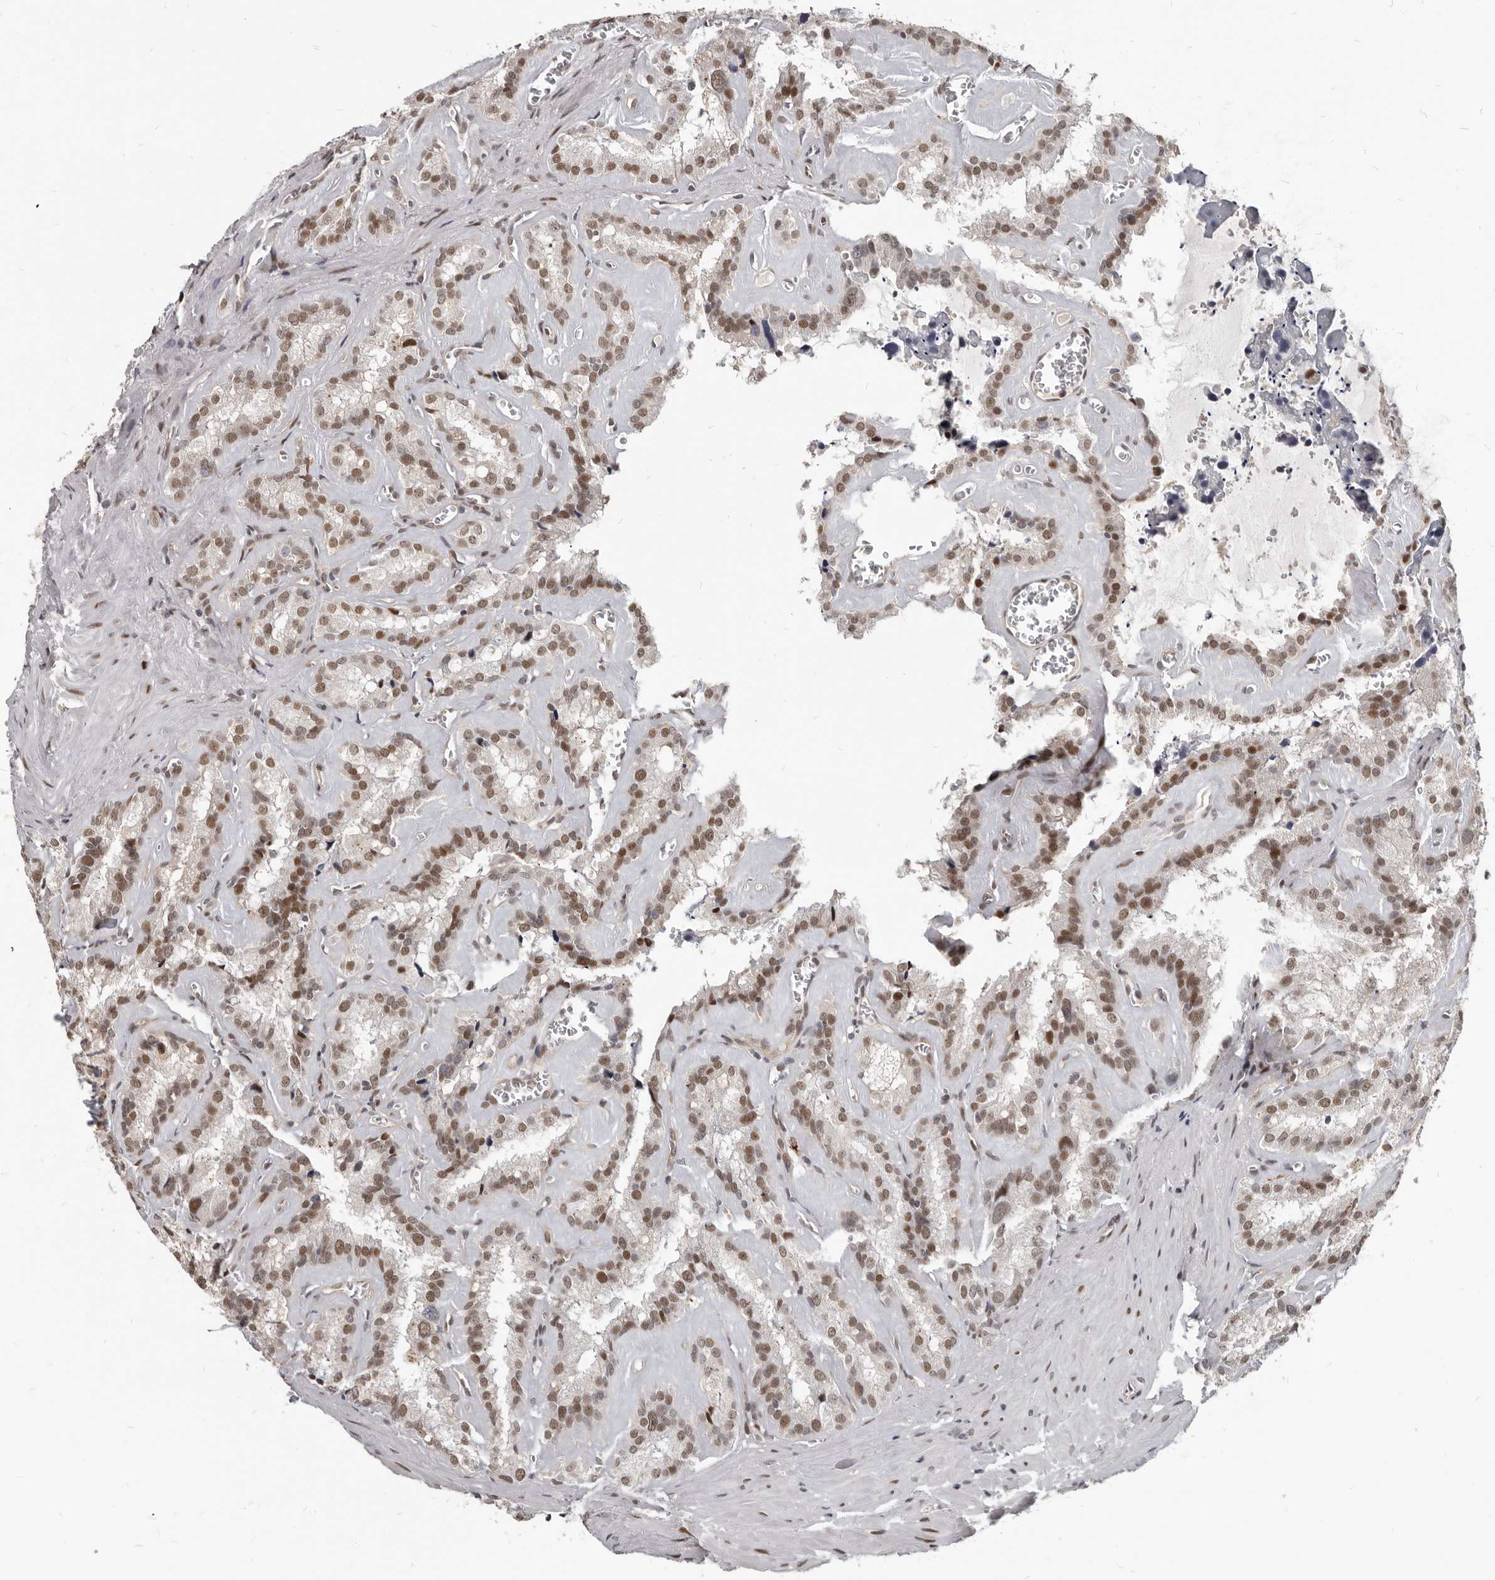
{"staining": {"intensity": "moderate", "quantity": ">75%", "location": "nuclear"}, "tissue": "seminal vesicle", "cell_type": "Glandular cells", "image_type": "normal", "snomed": [{"axis": "morphology", "description": "Normal tissue, NOS"}, {"axis": "topography", "description": "Prostate"}, {"axis": "topography", "description": "Seminal veicle"}], "caption": "Normal seminal vesicle displays moderate nuclear expression in approximately >75% of glandular cells, visualized by immunohistochemistry. (DAB IHC with brightfield microscopy, high magnification).", "gene": "ATF5", "patient": {"sex": "male", "age": 59}}